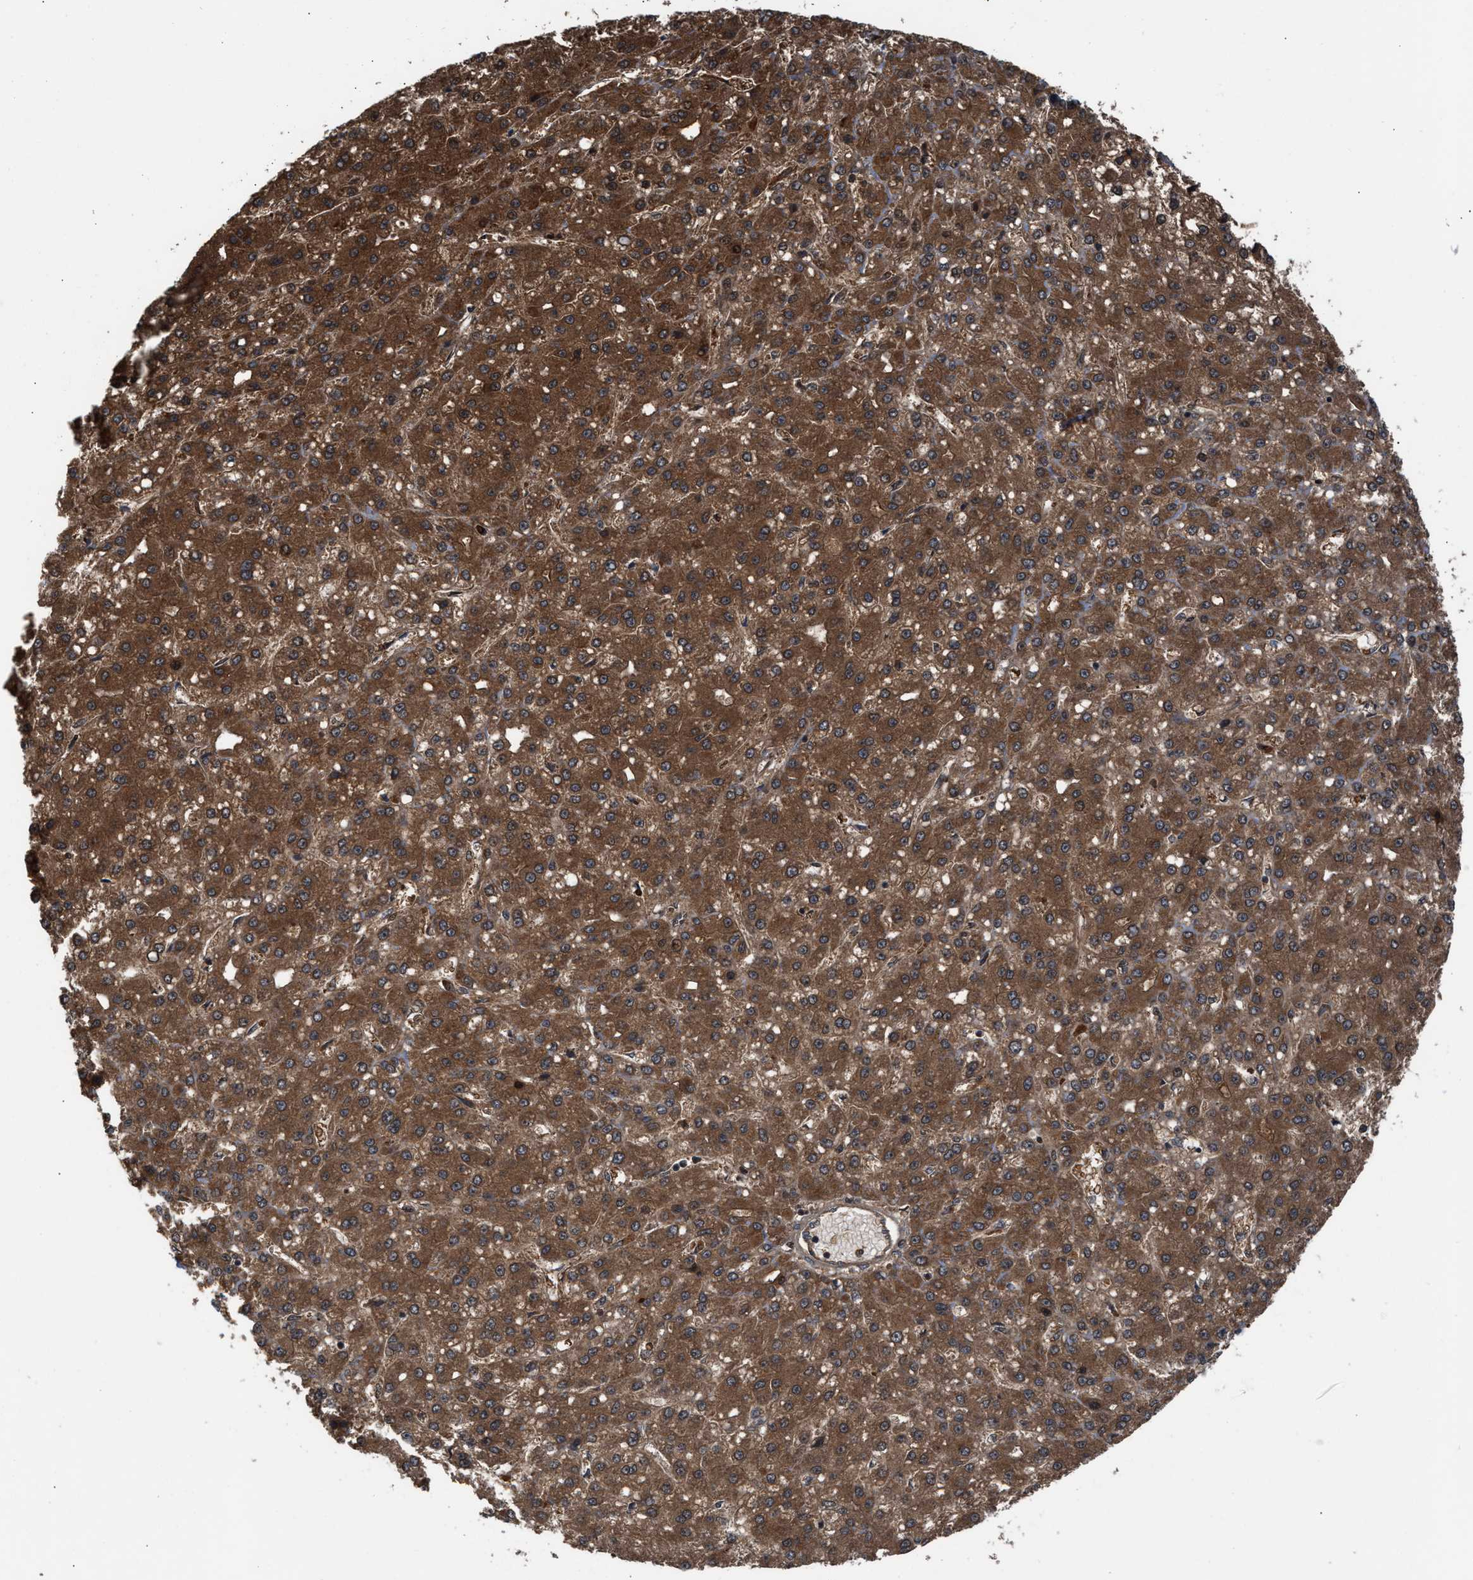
{"staining": {"intensity": "moderate", "quantity": ">75%", "location": "cytoplasmic/membranous"}, "tissue": "liver cancer", "cell_type": "Tumor cells", "image_type": "cancer", "snomed": [{"axis": "morphology", "description": "Carcinoma, Hepatocellular, NOS"}, {"axis": "topography", "description": "Liver"}], "caption": "Immunohistochemical staining of liver hepatocellular carcinoma demonstrates medium levels of moderate cytoplasmic/membranous protein staining in approximately >75% of tumor cells. The protein is stained brown, and the nuclei are stained in blue (DAB IHC with brightfield microscopy, high magnification).", "gene": "C9orf78", "patient": {"sex": "male", "age": 67}}